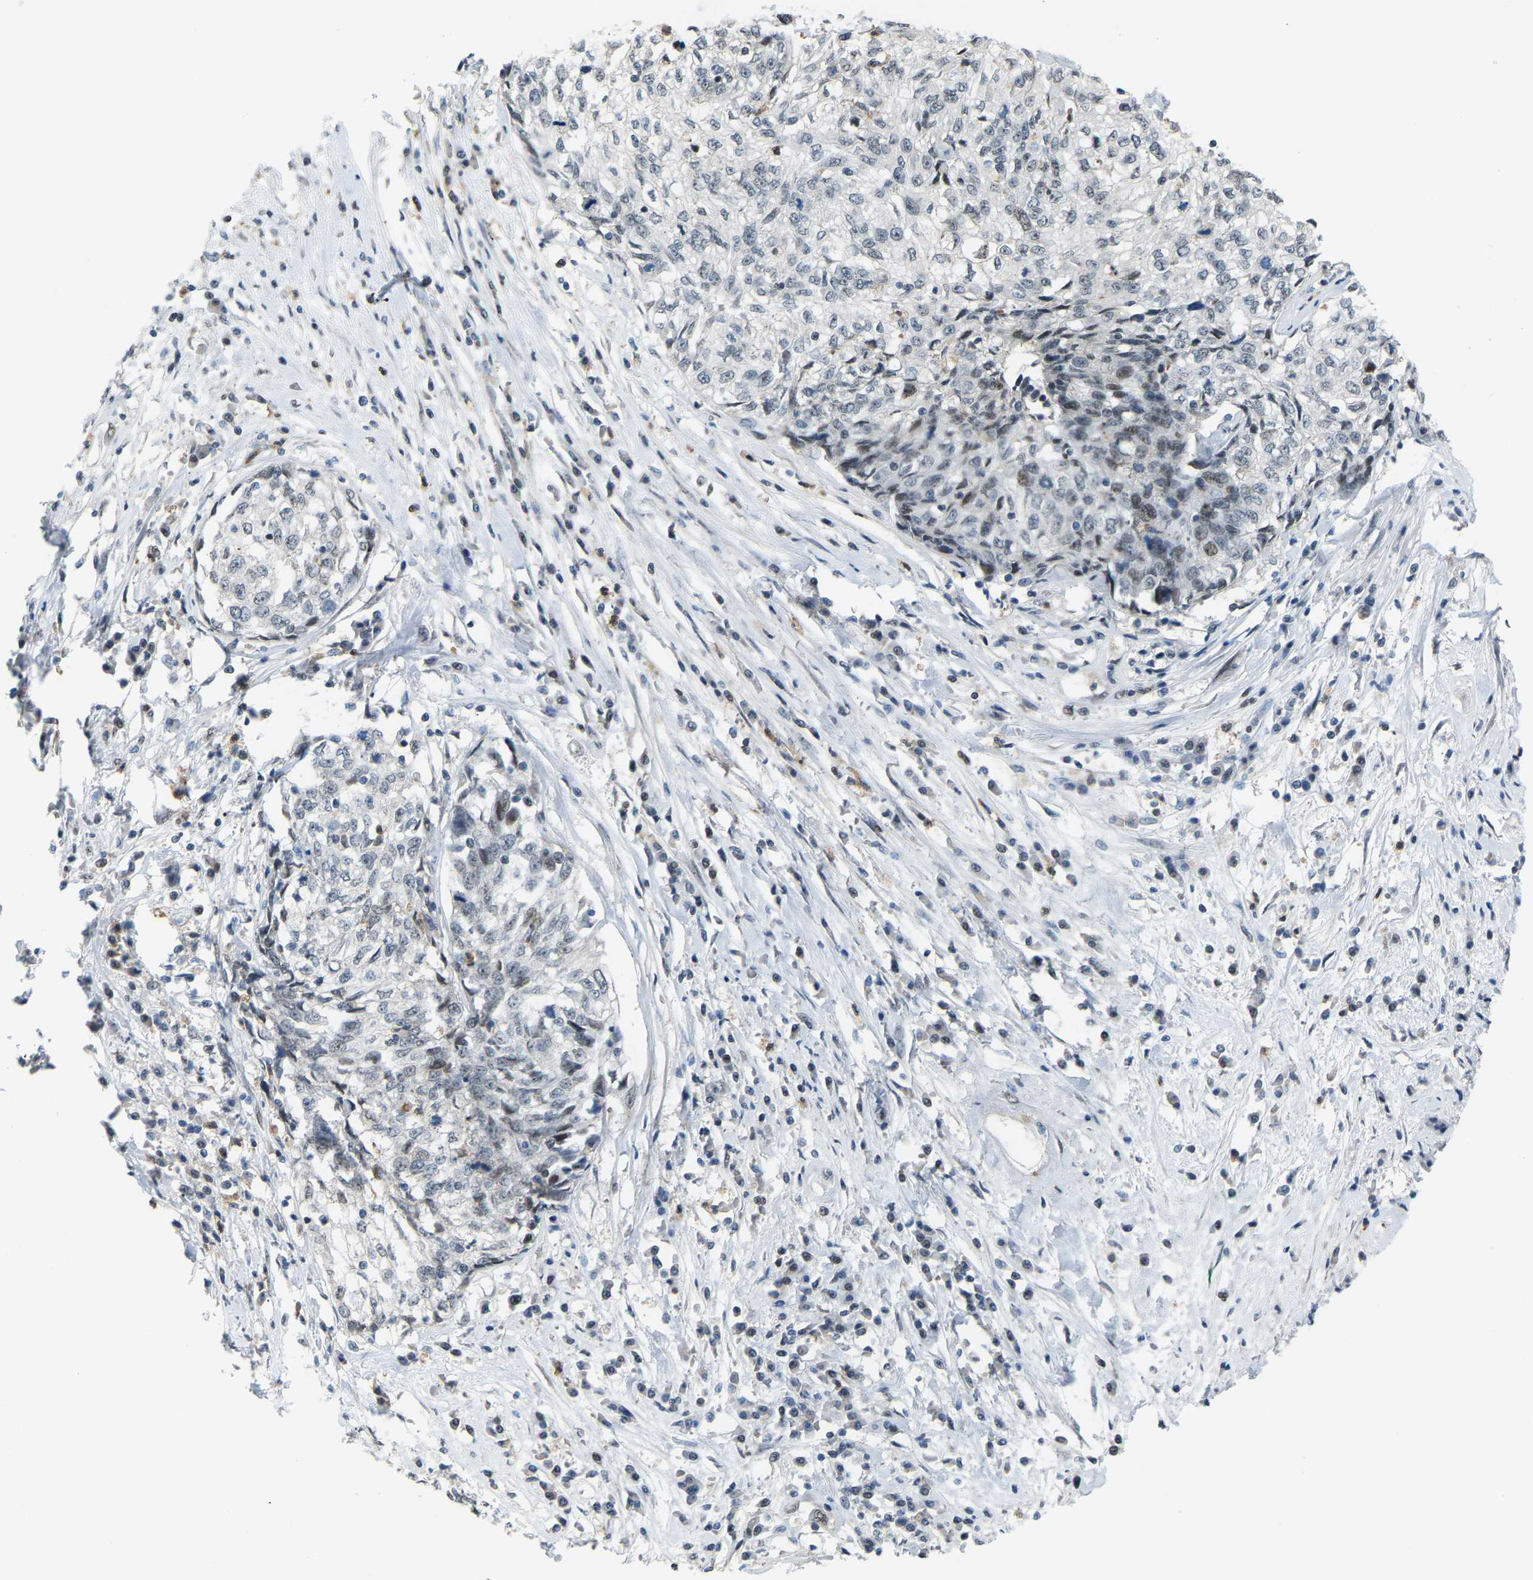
{"staining": {"intensity": "negative", "quantity": "none", "location": "none"}, "tissue": "cervical cancer", "cell_type": "Tumor cells", "image_type": "cancer", "snomed": [{"axis": "morphology", "description": "Squamous cell carcinoma, NOS"}, {"axis": "topography", "description": "Cervix"}], "caption": "This is an IHC micrograph of cervical cancer. There is no positivity in tumor cells.", "gene": "CROT", "patient": {"sex": "female", "age": 57}}